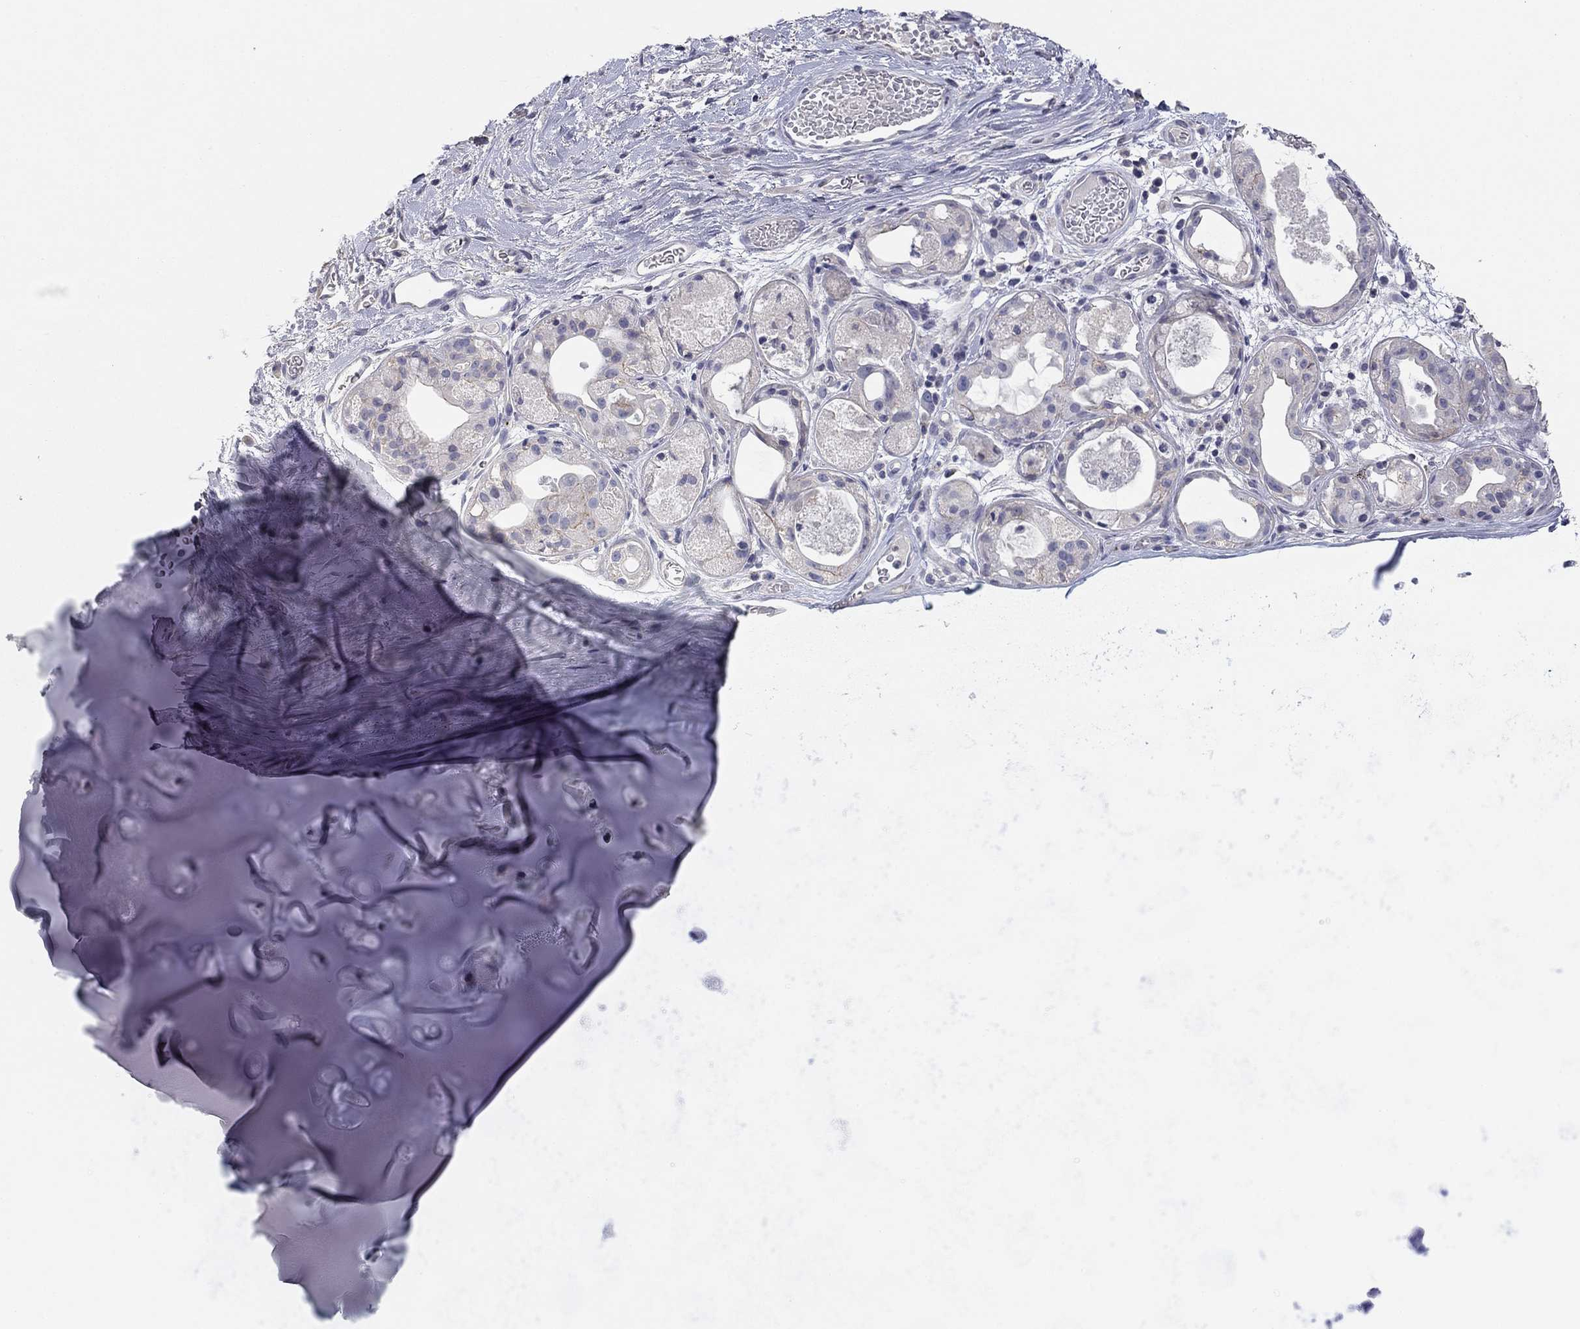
{"staining": {"intensity": "negative", "quantity": "none", "location": "none"}, "tissue": "soft tissue", "cell_type": "Fibroblasts", "image_type": "normal", "snomed": [{"axis": "morphology", "description": "Normal tissue, NOS"}, {"axis": "topography", "description": "Cartilage tissue"}], "caption": "Immunohistochemical staining of benign human soft tissue displays no significant staining in fibroblasts. (Immunohistochemistry, brightfield microscopy, high magnification).", "gene": "SEPTIN3", "patient": {"sex": "male", "age": 81}}